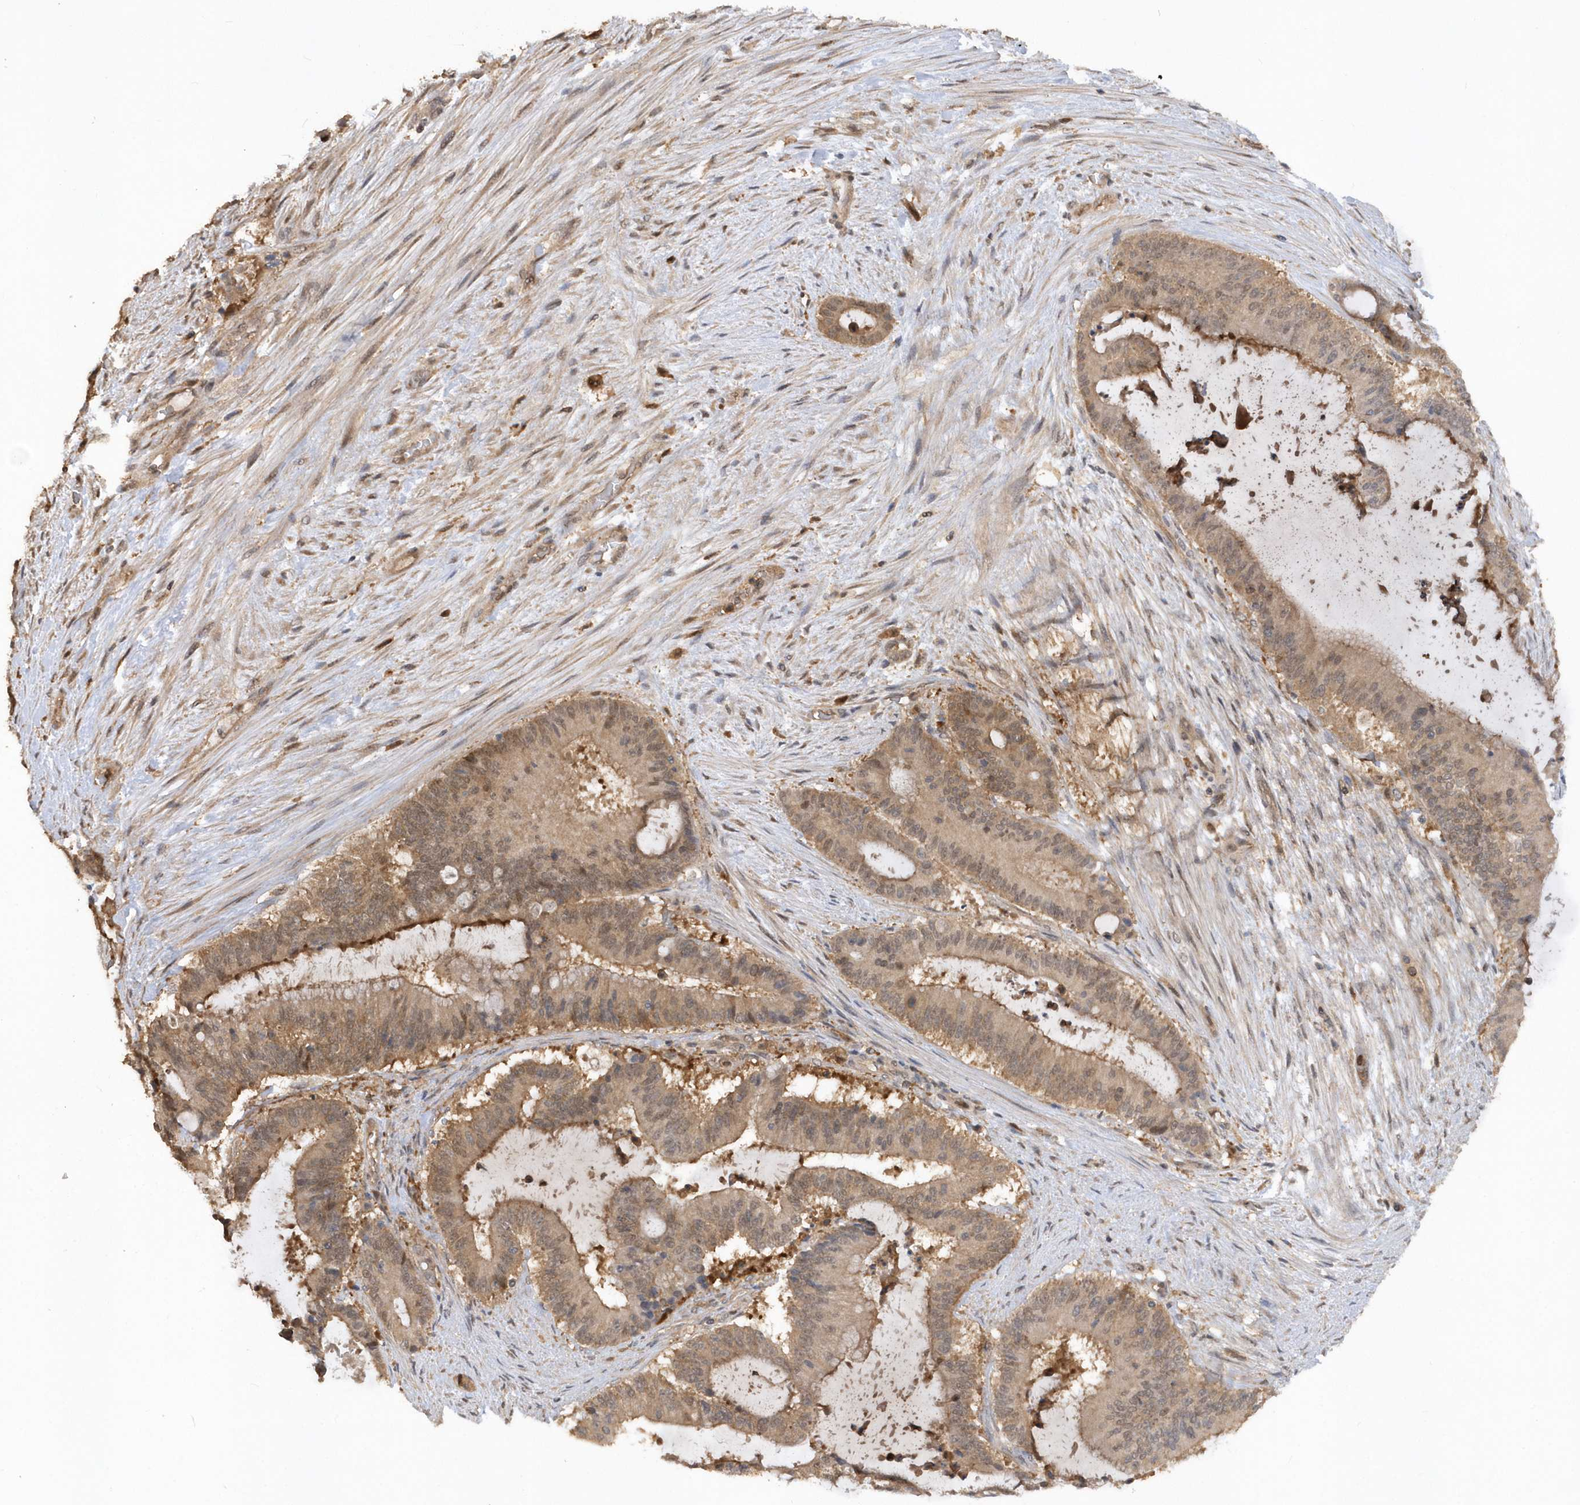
{"staining": {"intensity": "moderate", "quantity": "25%-75%", "location": "cytoplasmic/membranous"}, "tissue": "liver cancer", "cell_type": "Tumor cells", "image_type": "cancer", "snomed": [{"axis": "morphology", "description": "Normal tissue, NOS"}, {"axis": "morphology", "description": "Cholangiocarcinoma"}, {"axis": "topography", "description": "Liver"}, {"axis": "topography", "description": "Peripheral nerve tissue"}], "caption": "Liver cholangiocarcinoma was stained to show a protein in brown. There is medium levels of moderate cytoplasmic/membranous staining in about 25%-75% of tumor cells.", "gene": "RPE", "patient": {"sex": "female", "age": 73}}